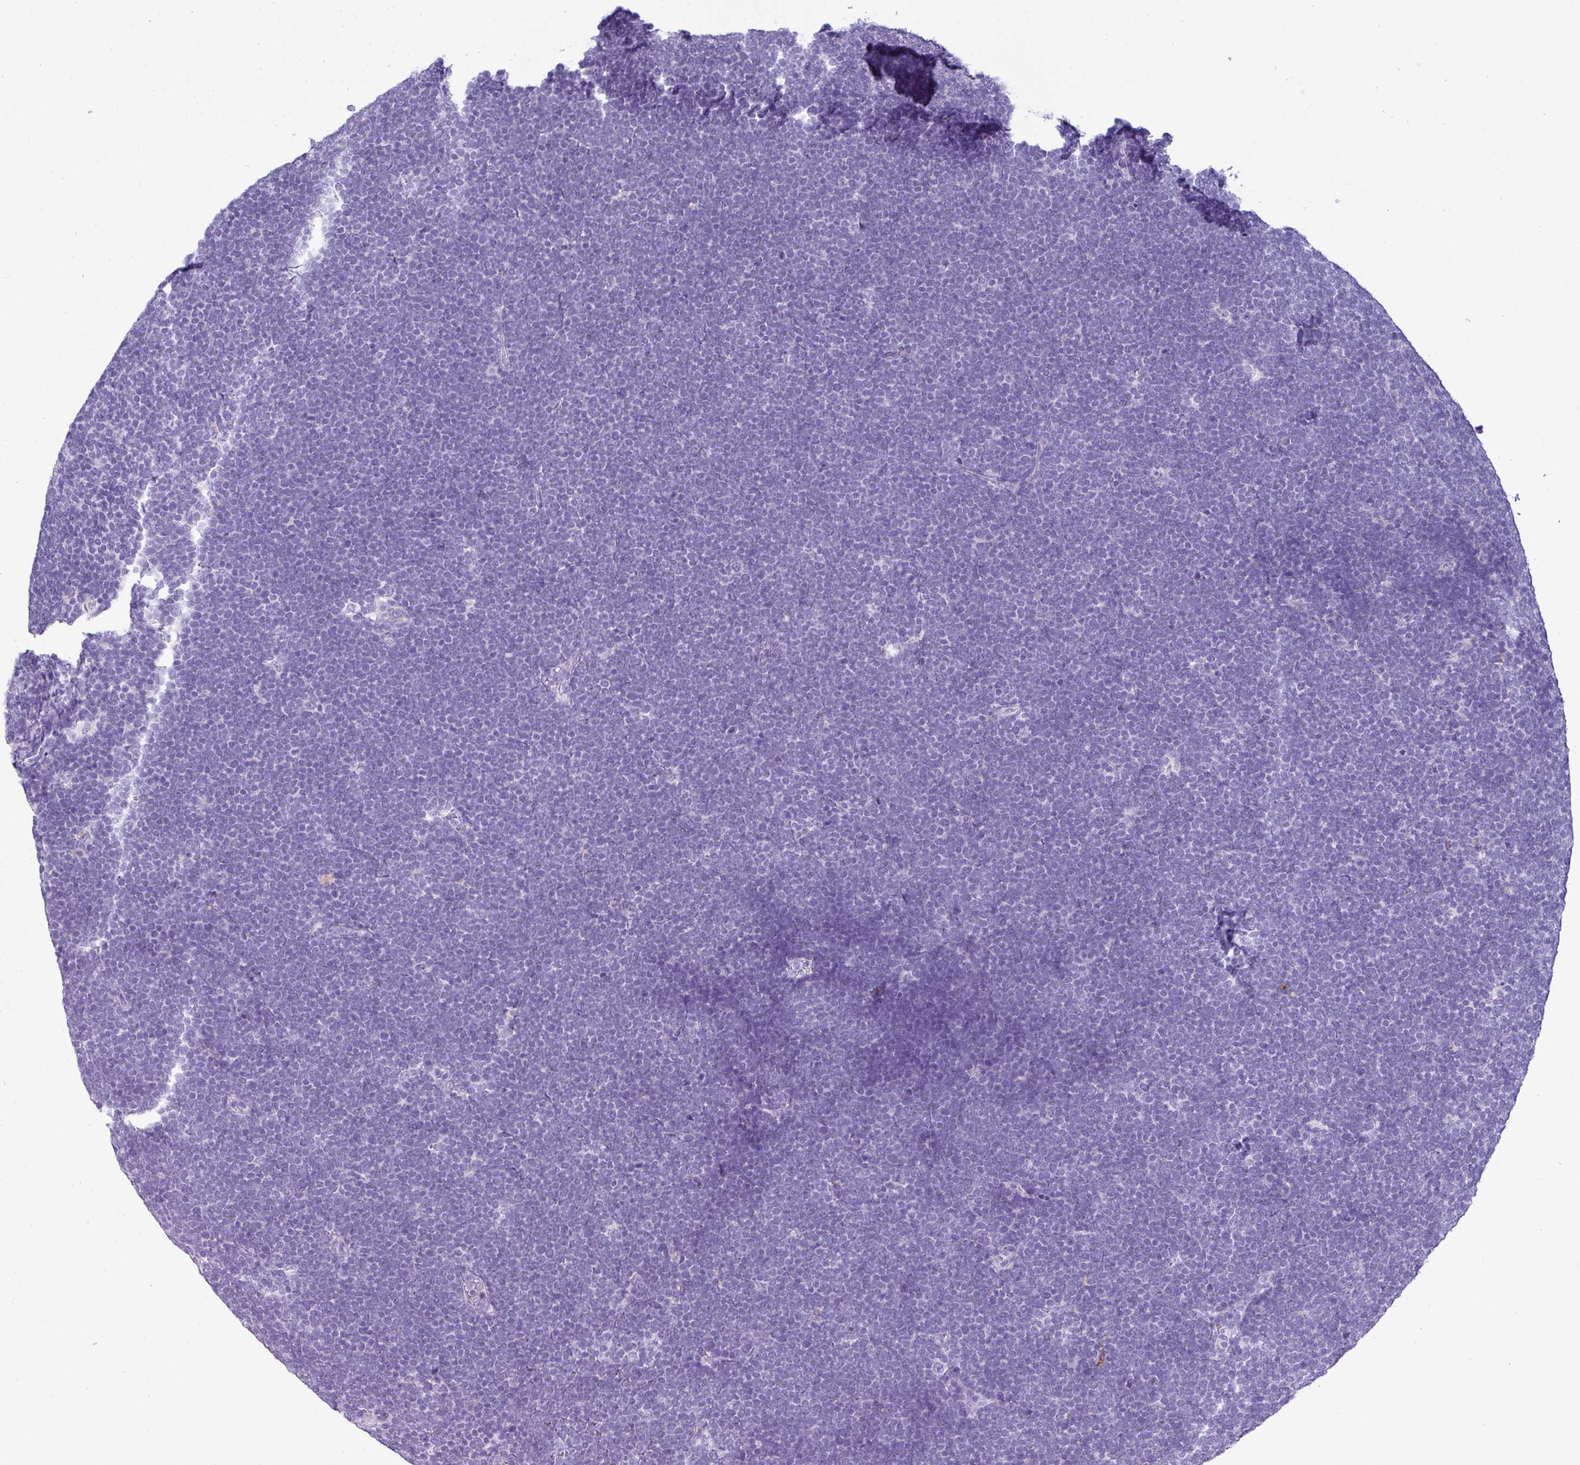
{"staining": {"intensity": "negative", "quantity": "none", "location": "none"}, "tissue": "lymphoma", "cell_type": "Tumor cells", "image_type": "cancer", "snomed": [{"axis": "morphology", "description": "Malignant lymphoma, non-Hodgkin's type, High grade"}, {"axis": "topography", "description": "Lymph node"}], "caption": "A histopathology image of human lymphoma is negative for staining in tumor cells.", "gene": "ZNF568", "patient": {"sex": "male", "age": 13}}